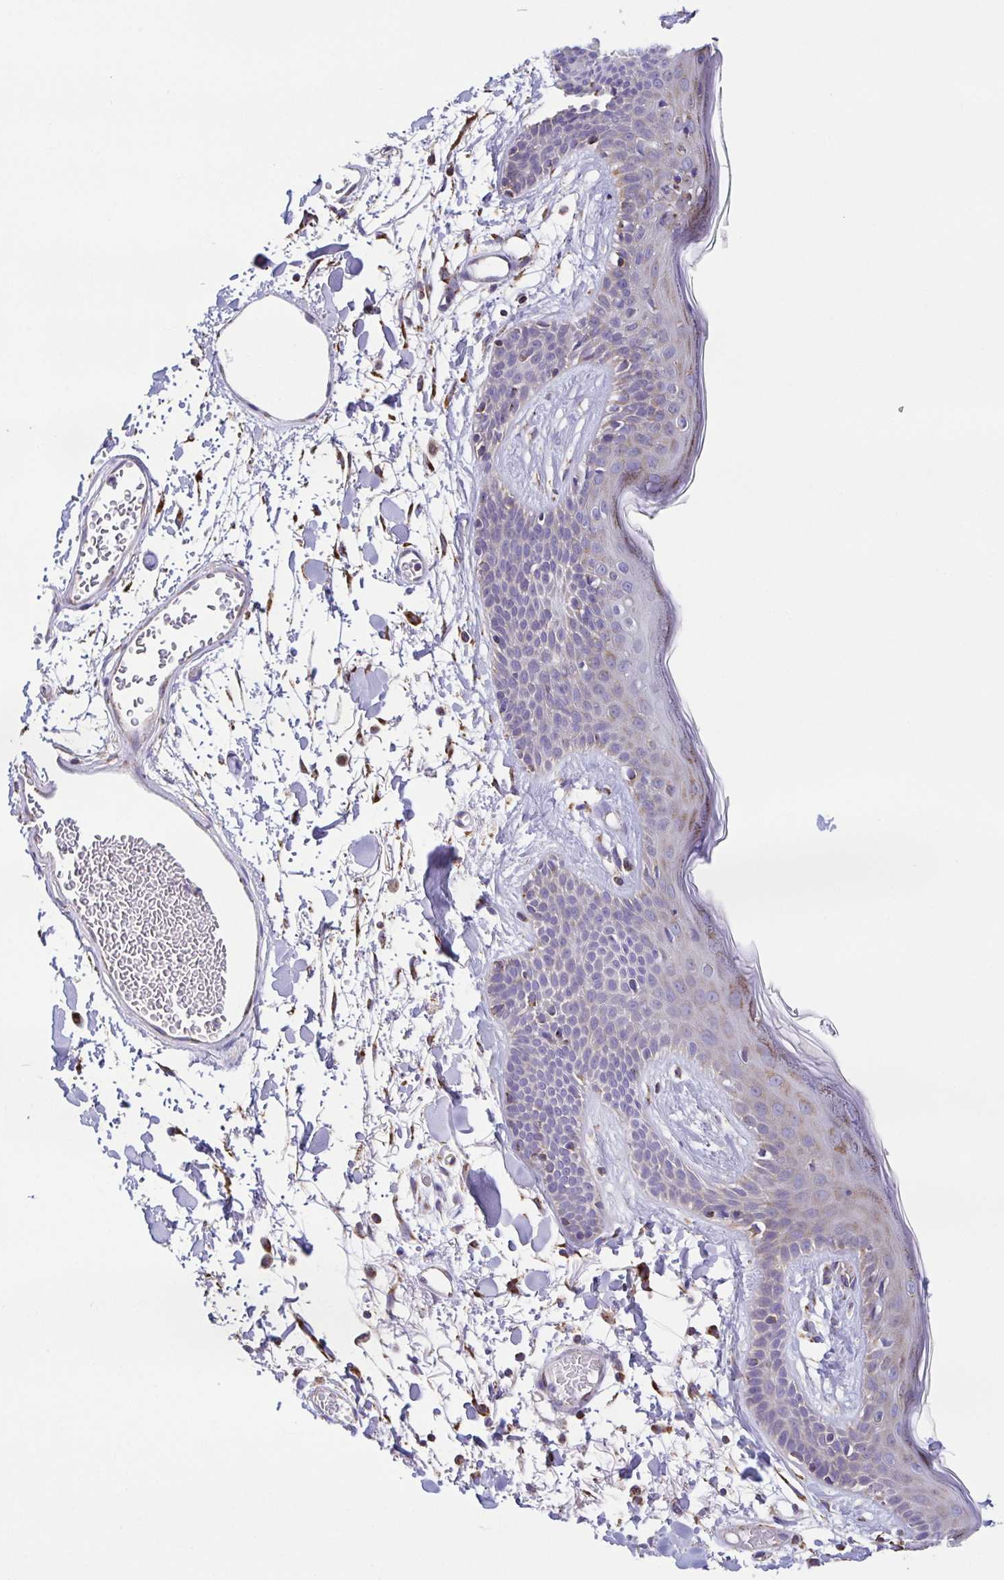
{"staining": {"intensity": "moderate", "quantity": ">75%", "location": "cytoplasmic/membranous"}, "tissue": "skin", "cell_type": "Fibroblasts", "image_type": "normal", "snomed": [{"axis": "morphology", "description": "Normal tissue, NOS"}, {"axis": "topography", "description": "Skin"}], "caption": "The image exhibits staining of normal skin, revealing moderate cytoplasmic/membranous protein positivity (brown color) within fibroblasts.", "gene": "GINM1", "patient": {"sex": "male", "age": 79}}